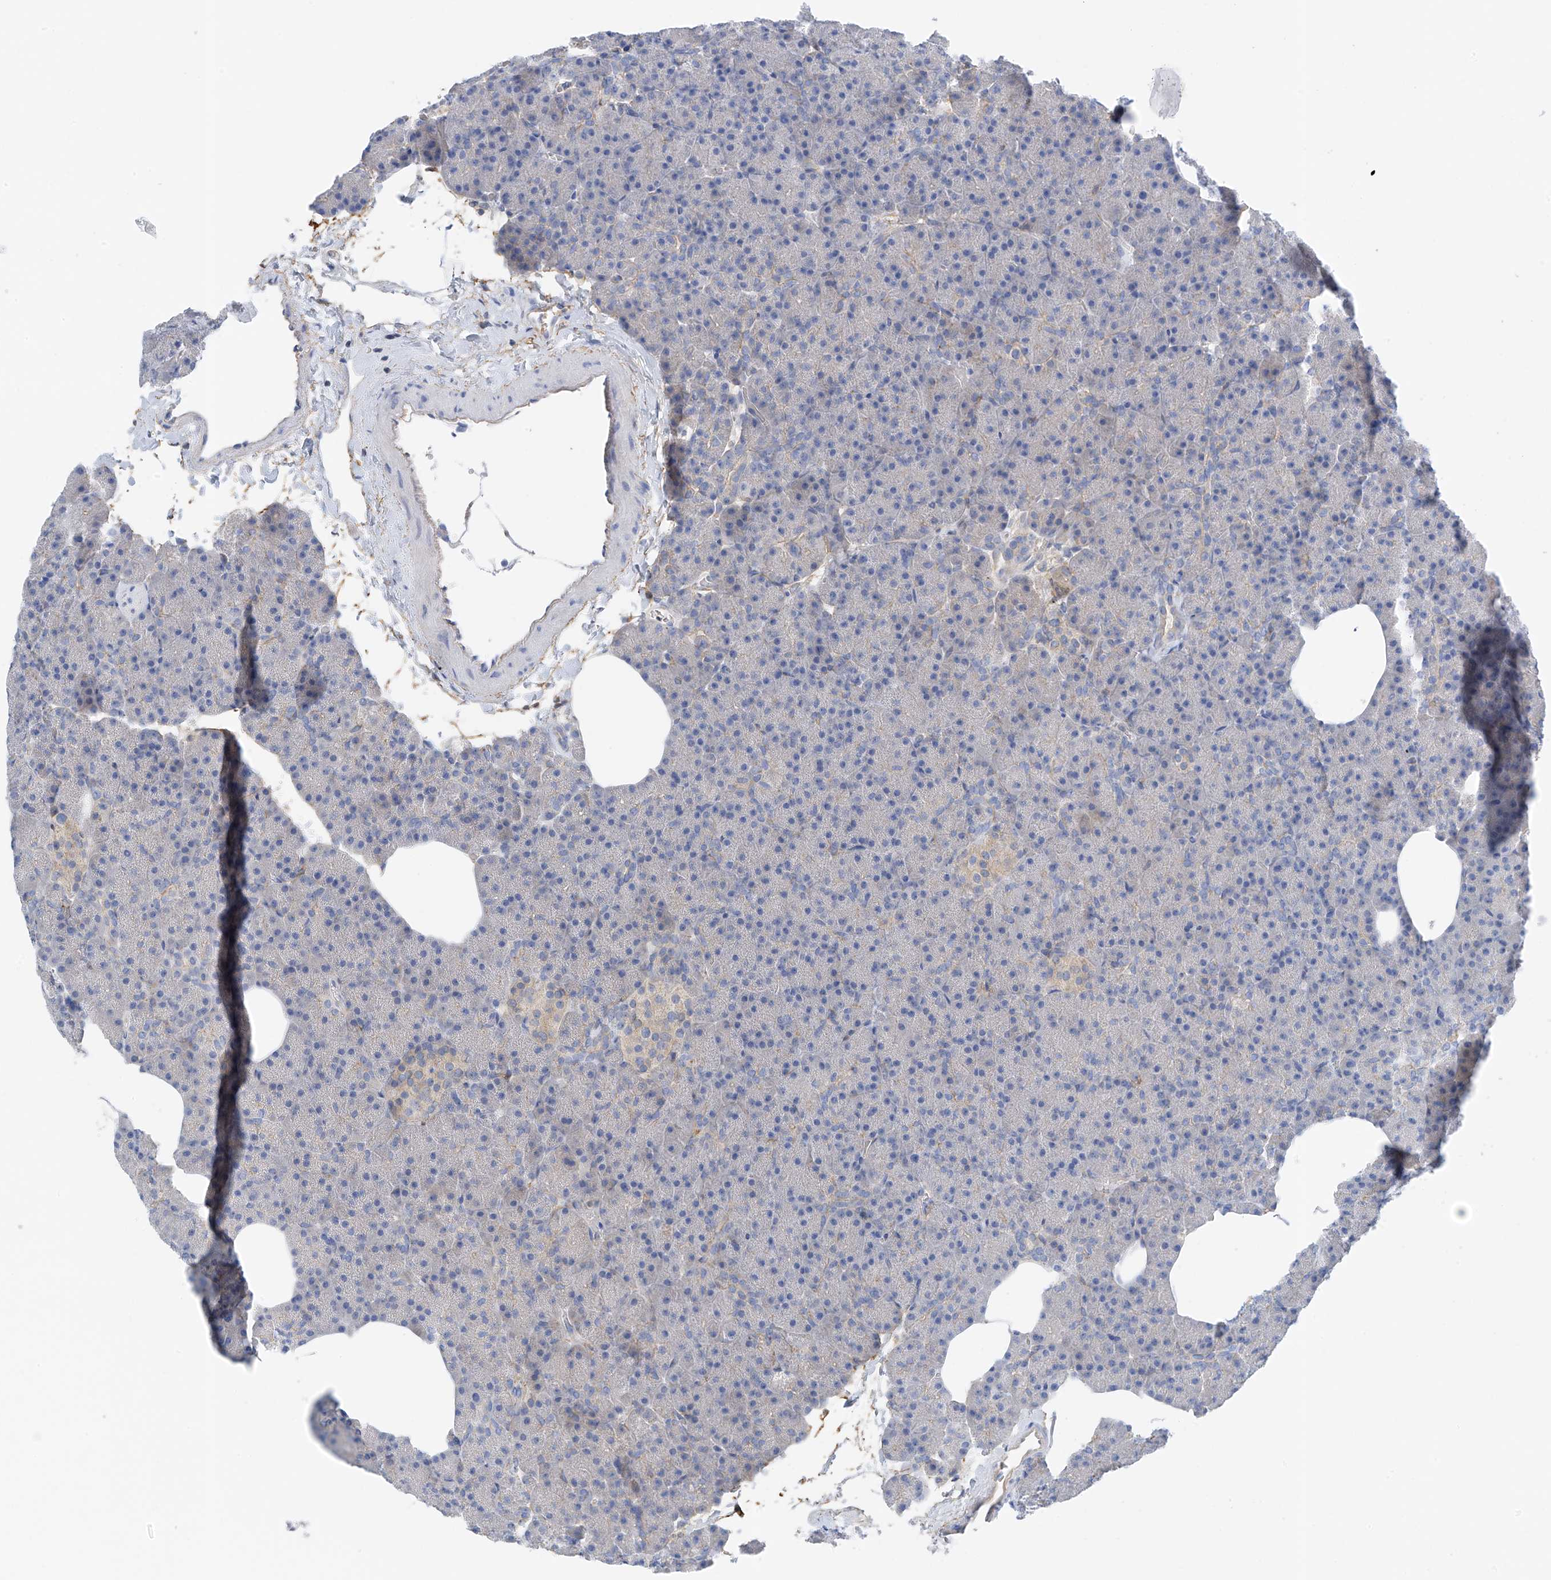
{"staining": {"intensity": "negative", "quantity": "none", "location": "none"}, "tissue": "pancreas", "cell_type": "Exocrine glandular cells", "image_type": "normal", "snomed": [{"axis": "morphology", "description": "Normal tissue, NOS"}, {"axis": "morphology", "description": "Carcinoid, malignant, NOS"}, {"axis": "topography", "description": "Pancreas"}], "caption": "Image shows no protein positivity in exocrine glandular cells of unremarkable pancreas. (DAB (3,3'-diaminobenzidine) immunohistochemistry (IHC) visualized using brightfield microscopy, high magnification).", "gene": "NALCN", "patient": {"sex": "female", "age": 35}}